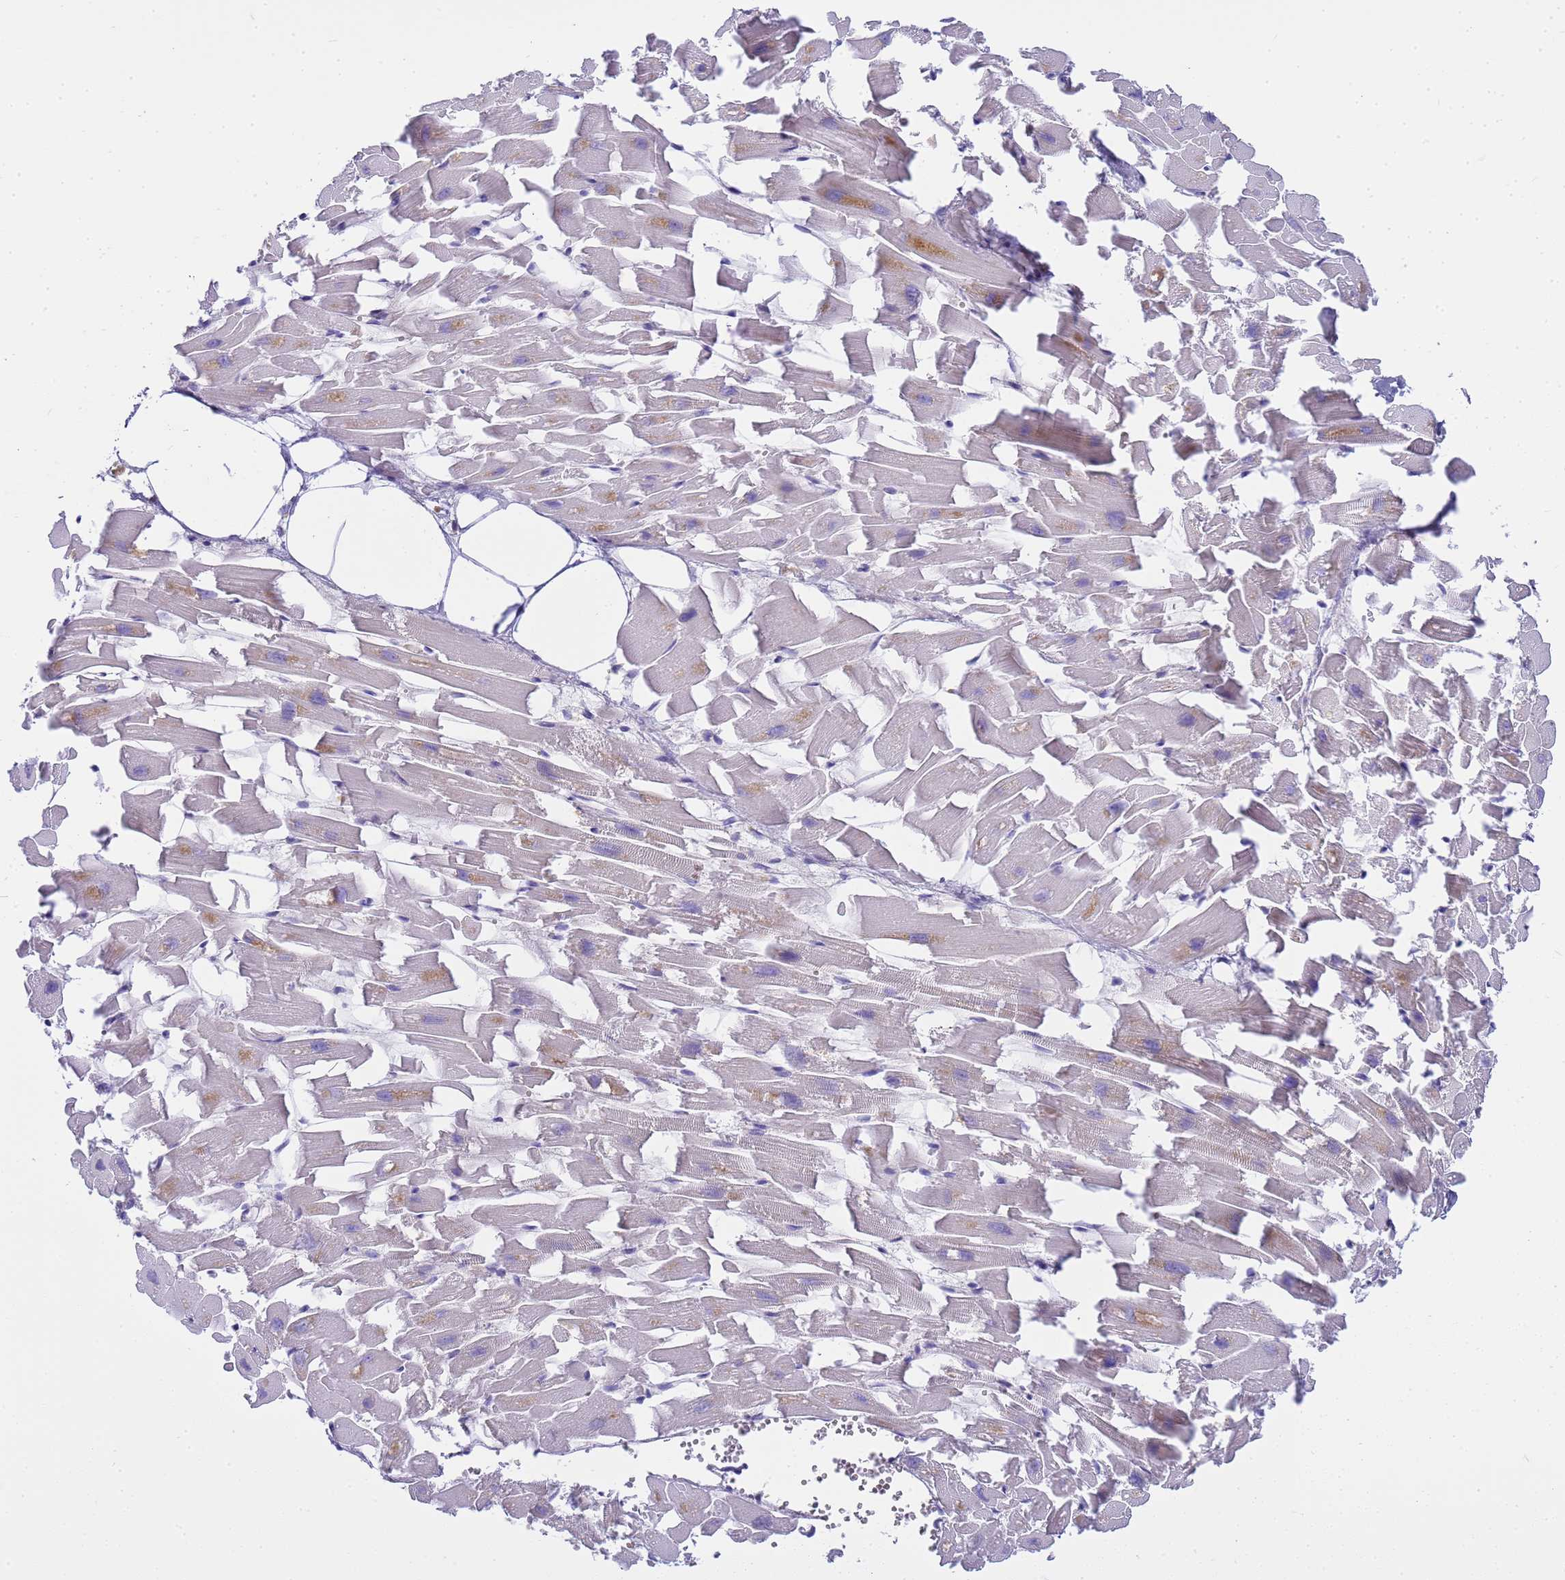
{"staining": {"intensity": "moderate", "quantity": "25%-75%", "location": "cytoplasmic/membranous"}, "tissue": "heart muscle", "cell_type": "Cardiomyocytes", "image_type": "normal", "snomed": [{"axis": "morphology", "description": "Normal tissue, NOS"}, {"axis": "topography", "description": "Heart"}], "caption": "The immunohistochemical stain labels moderate cytoplasmic/membranous staining in cardiomyocytes of normal heart muscle.", "gene": "RIPPLY2", "patient": {"sex": "female", "age": 64}}